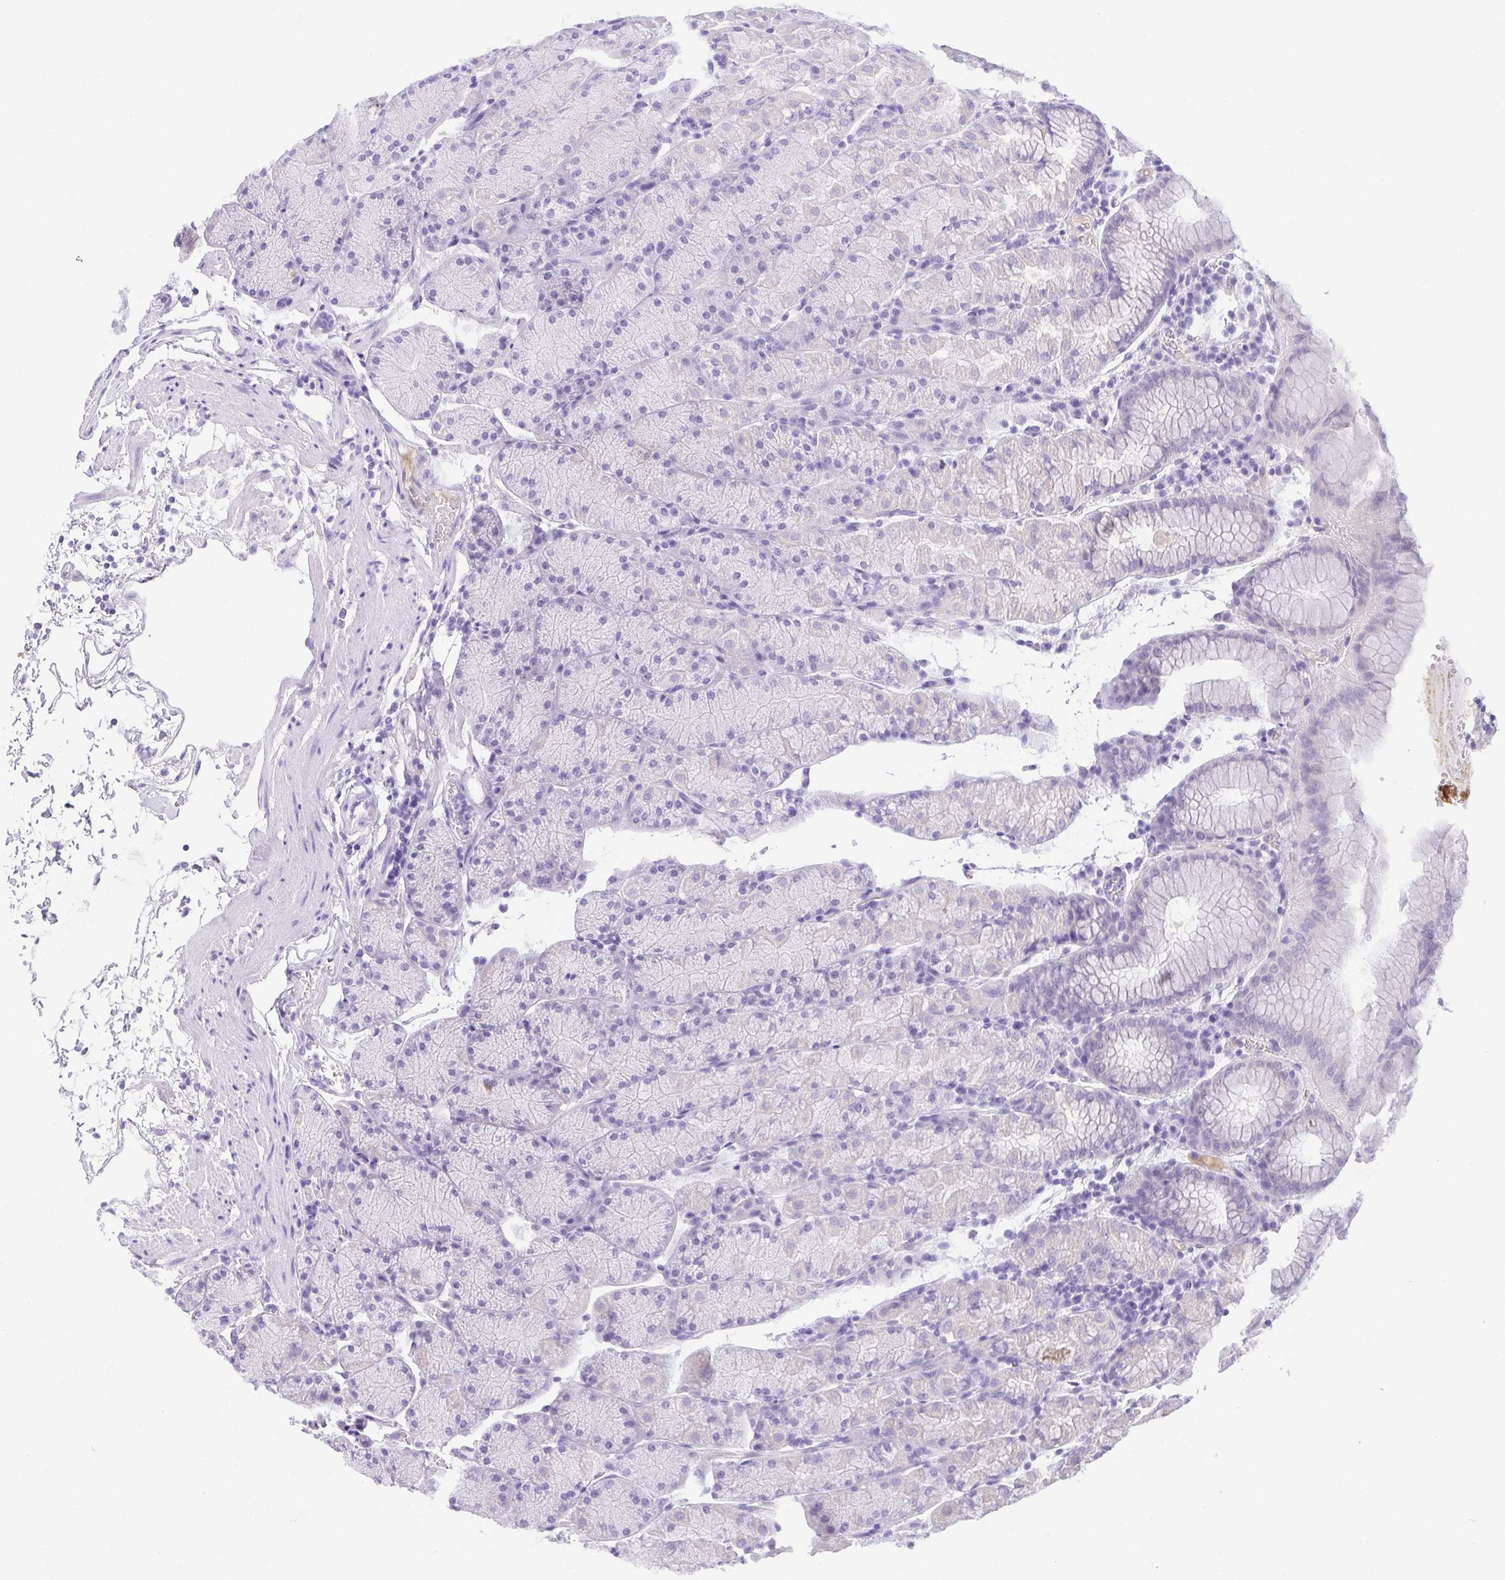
{"staining": {"intensity": "weak", "quantity": "<25%", "location": "cytoplasmic/membranous"}, "tissue": "stomach", "cell_type": "Glandular cells", "image_type": "normal", "snomed": [{"axis": "morphology", "description": "Normal tissue, NOS"}, {"axis": "topography", "description": "Stomach, upper"}, {"axis": "topography", "description": "Stomach"}], "caption": "This micrograph is of normal stomach stained with immunohistochemistry to label a protein in brown with the nuclei are counter-stained blue. There is no positivity in glandular cells.", "gene": "SPATA4", "patient": {"sex": "male", "age": 76}}